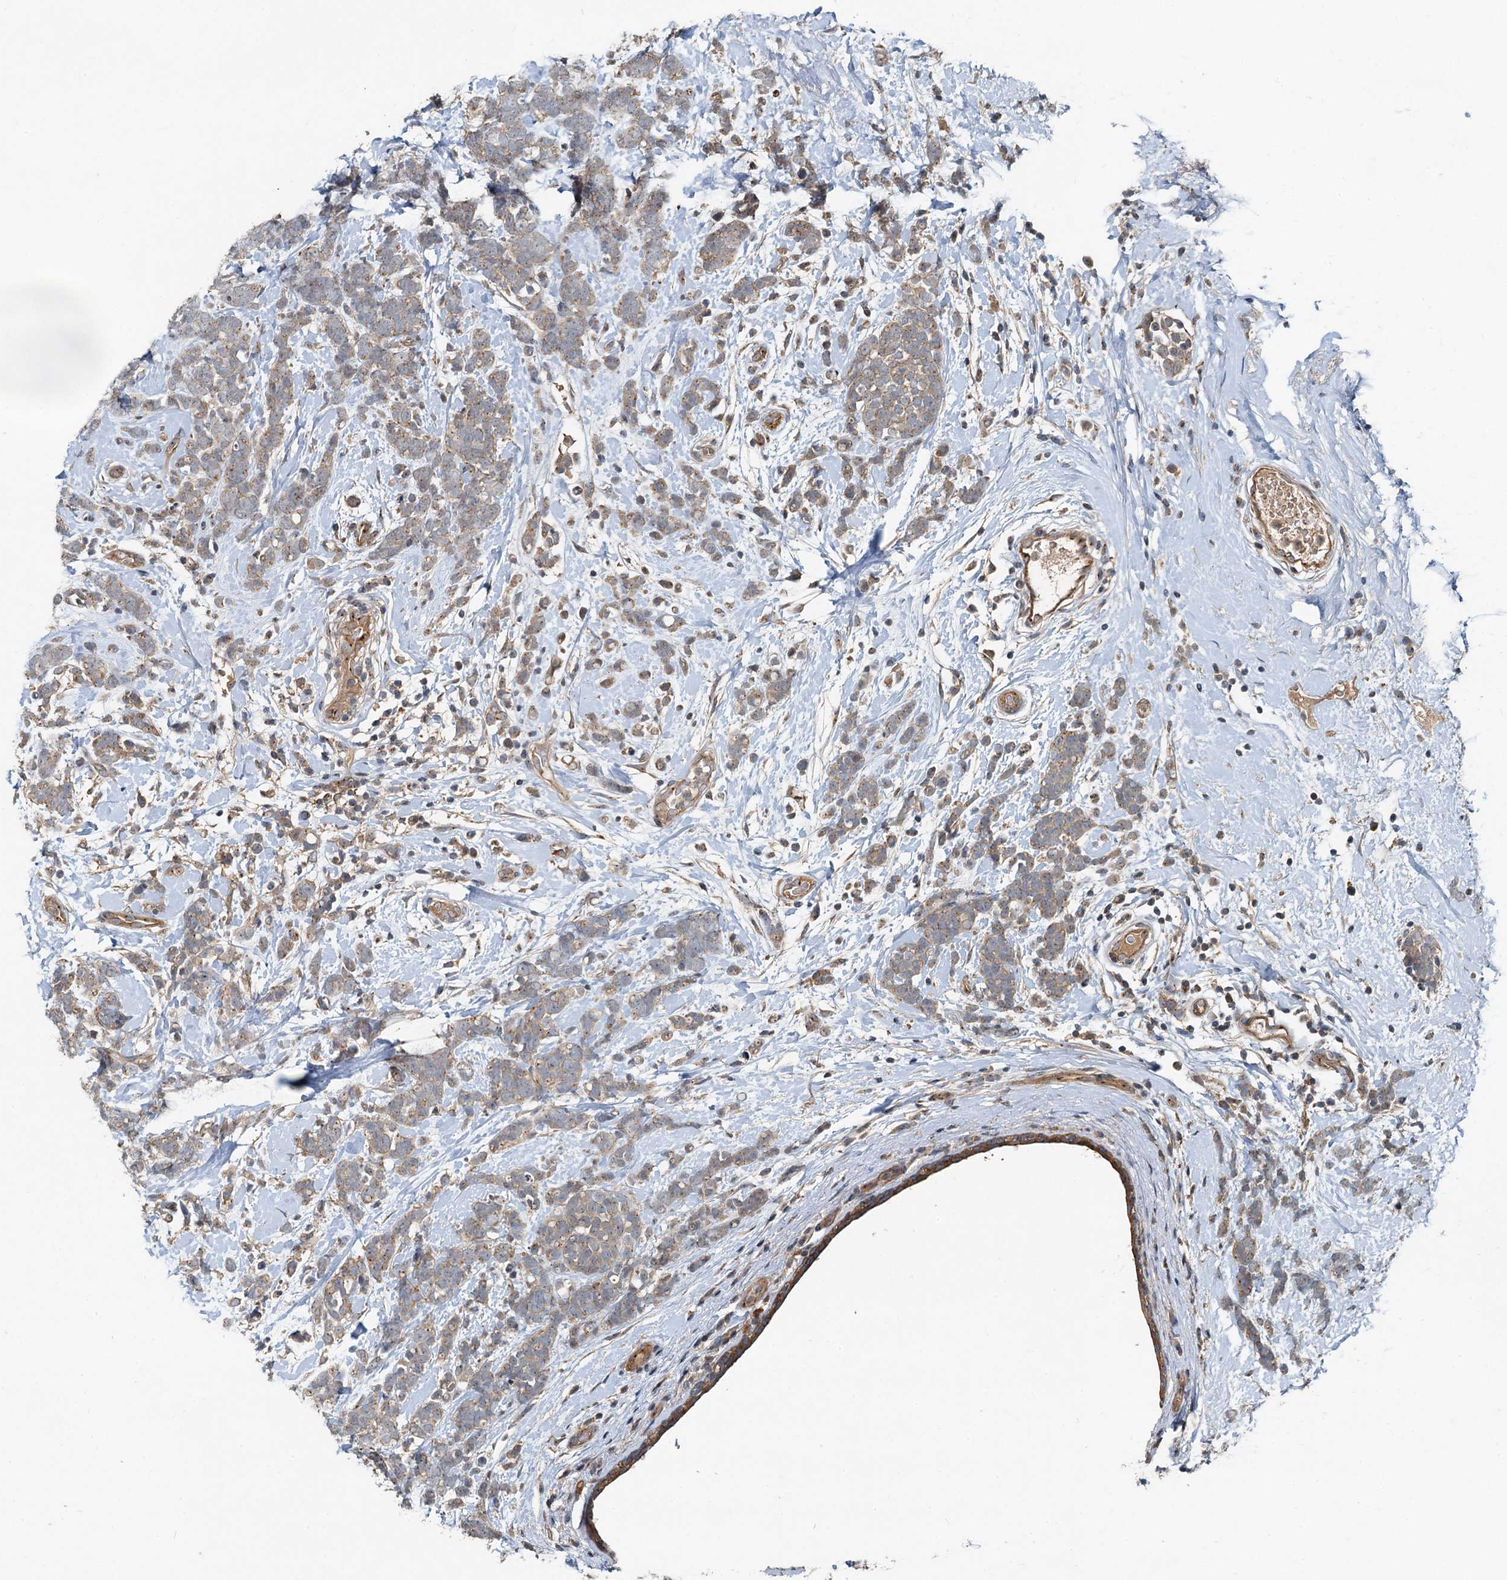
{"staining": {"intensity": "weak", "quantity": "25%-75%", "location": "cytoplasmic/membranous"}, "tissue": "breast cancer", "cell_type": "Tumor cells", "image_type": "cancer", "snomed": [{"axis": "morphology", "description": "Lobular carcinoma"}, {"axis": "topography", "description": "Breast"}], "caption": "Weak cytoplasmic/membranous protein expression is identified in approximately 25%-75% of tumor cells in breast cancer.", "gene": "CEP68", "patient": {"sex": "female", "age": 58}}